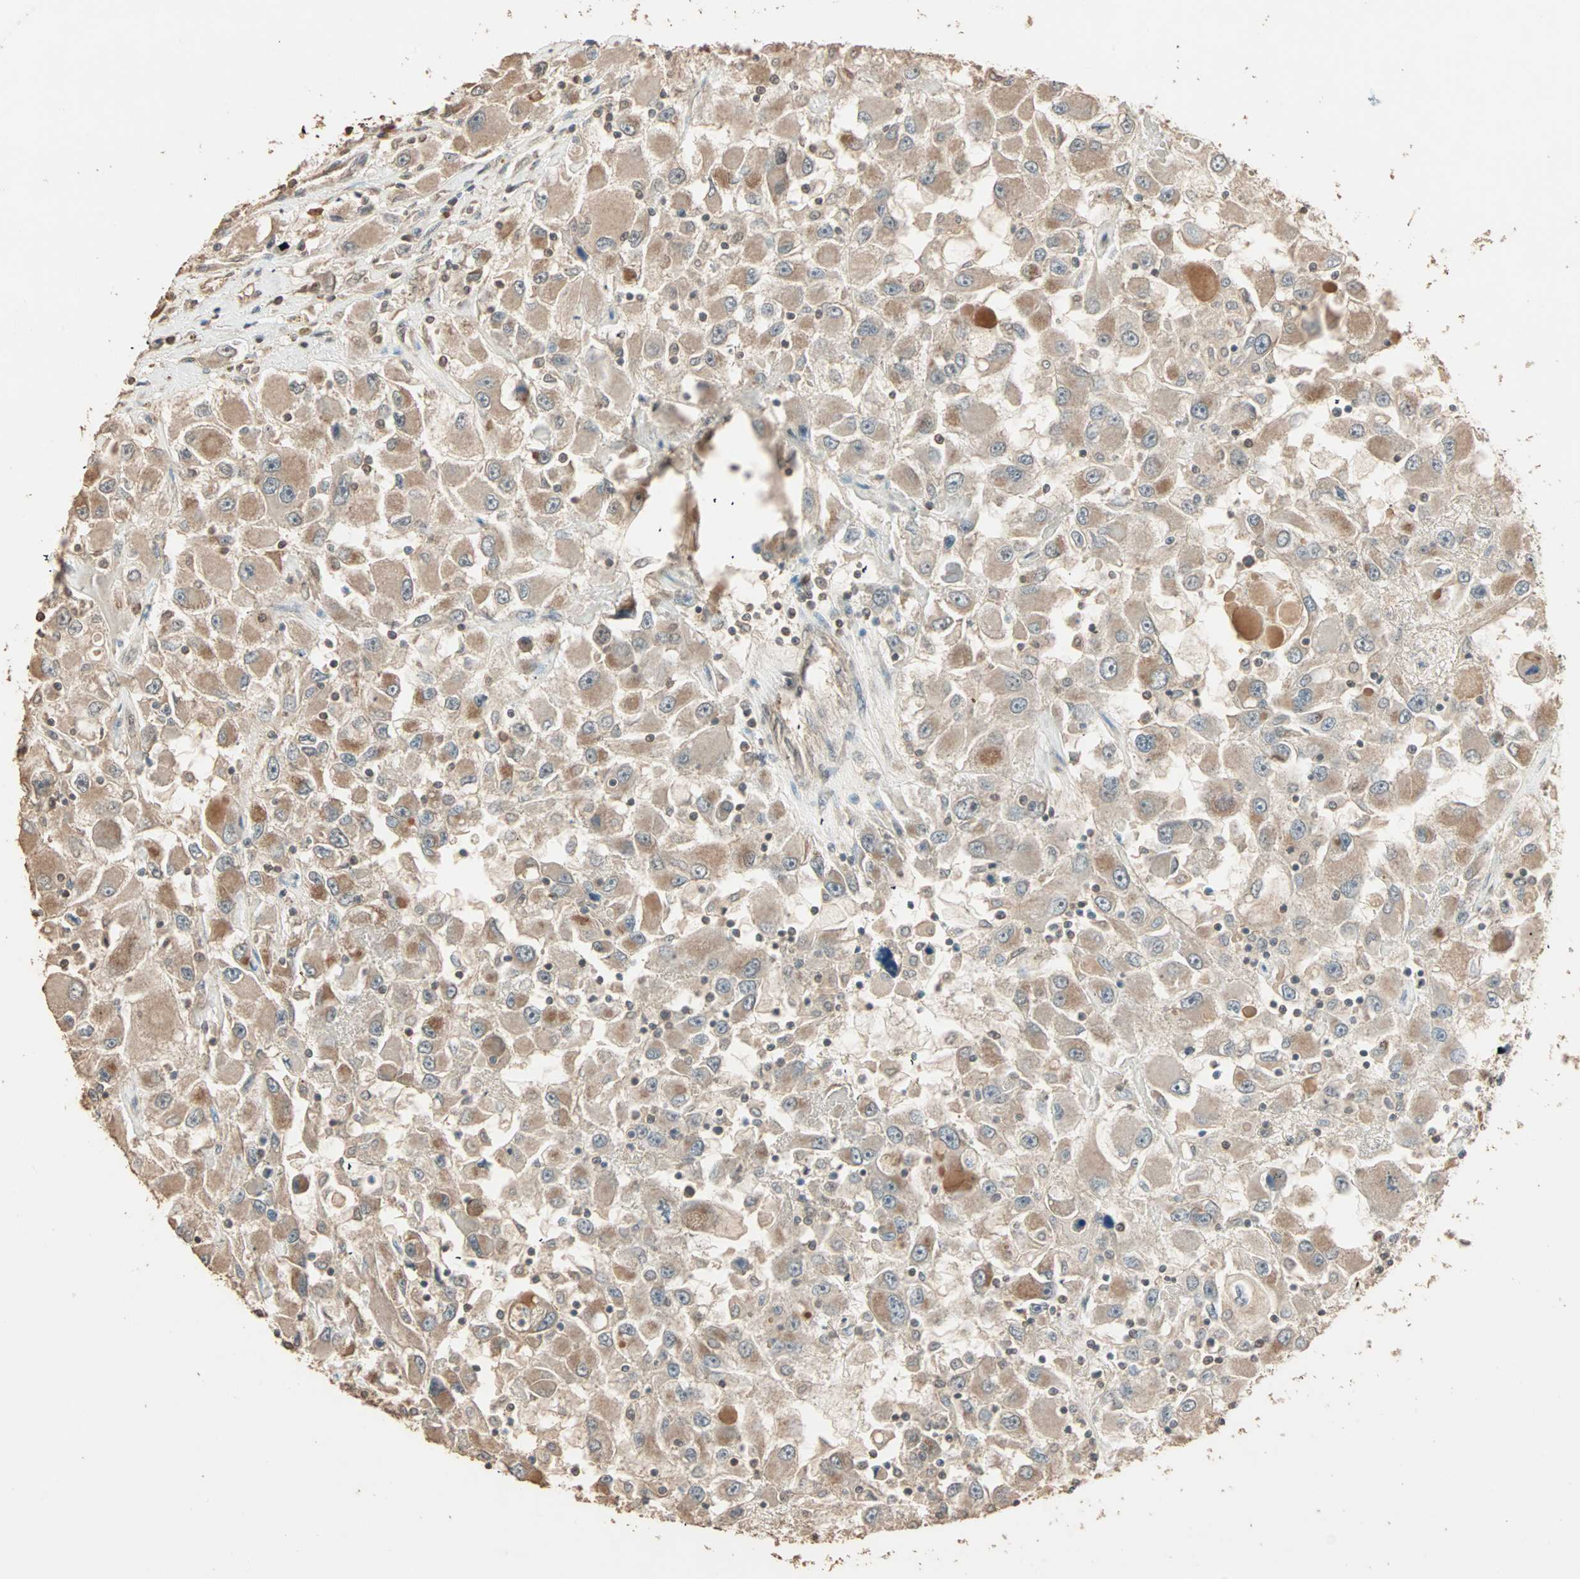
{"staining": {"intensity": "moderate", "quantity": ">75%", "location": "cytoplasmic/membranous"}, "tissue": "renal cancer", "cell_type": "Tumor cells", "image_type": "cancer", "snomed": [{"axis": "morphology", "description": "Adenocarcinoma, NOS"}, {"axis": "topography", "description": "Kidney"}], "caption": "Renal cancer (adenocarcinoma) stained with DAB IHC reveals medium levels of moderate cytoplasmic/membranous positivity in about >75% of tumor cells.", "gene": "ZBTB33", "patient": {"sex": "female", "age": 52}}